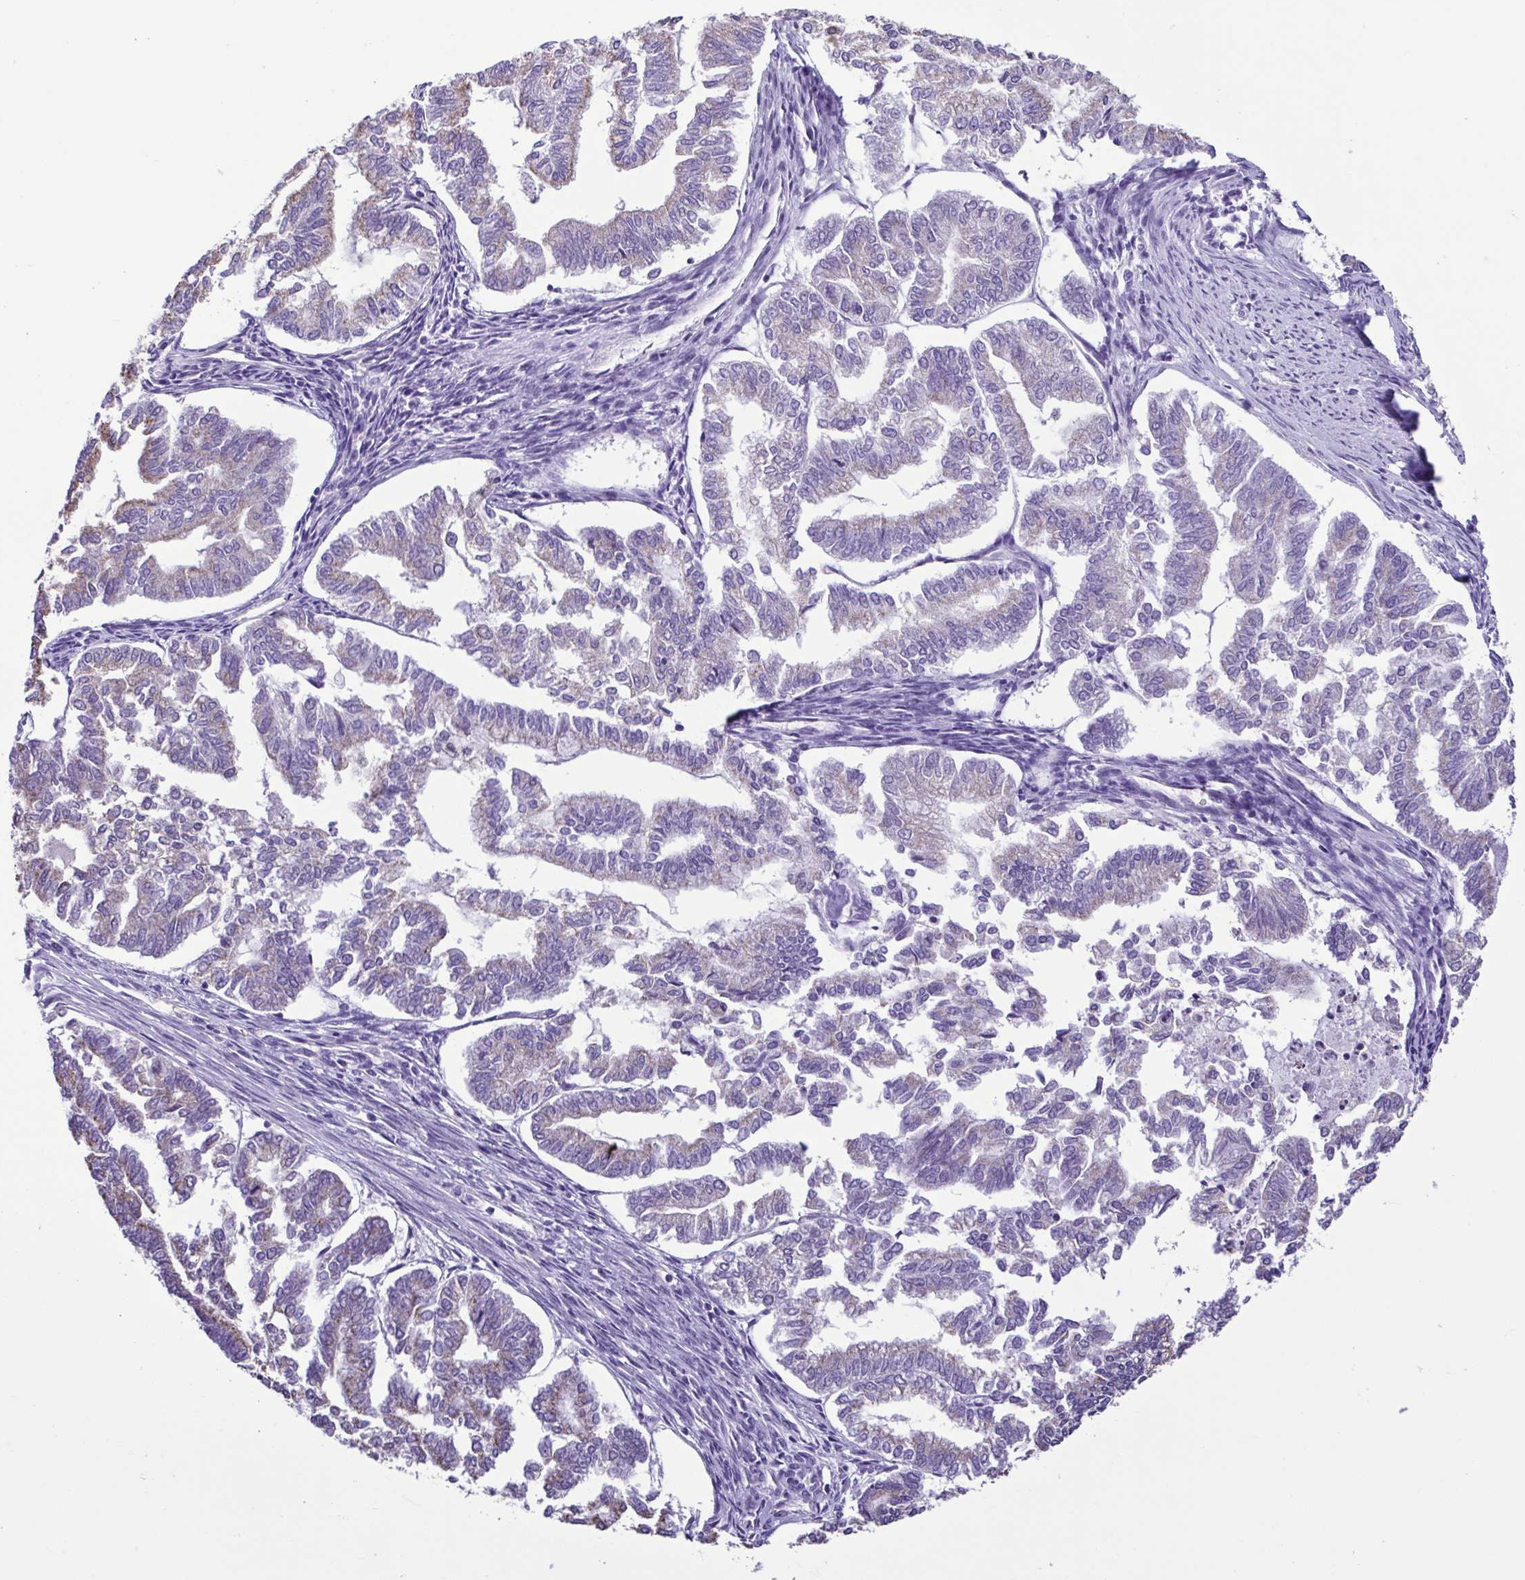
{"staining": {"intensity": "weak", "quantity": "<25%", "location": "cytoplasmic/membranous"}, "tissue": "endometrial cancer", "cell_type": "Tumor cells", "image_type": "cancer", "snomed": [{"axis": "morphology", "description": "Adenocarcinoma, NOS"}, {"axis": "topography", "description": "Endometrium"}], "caption": "IHC micrograph of neoplastic tissue: adenocarcinoma (endometrial) stained with DAB (3,3'-diaminobenzidine) displays no significant protein staining in tumor cells.", "gene": "CBY2", "patient": {"sex": "female", "age": 79}}